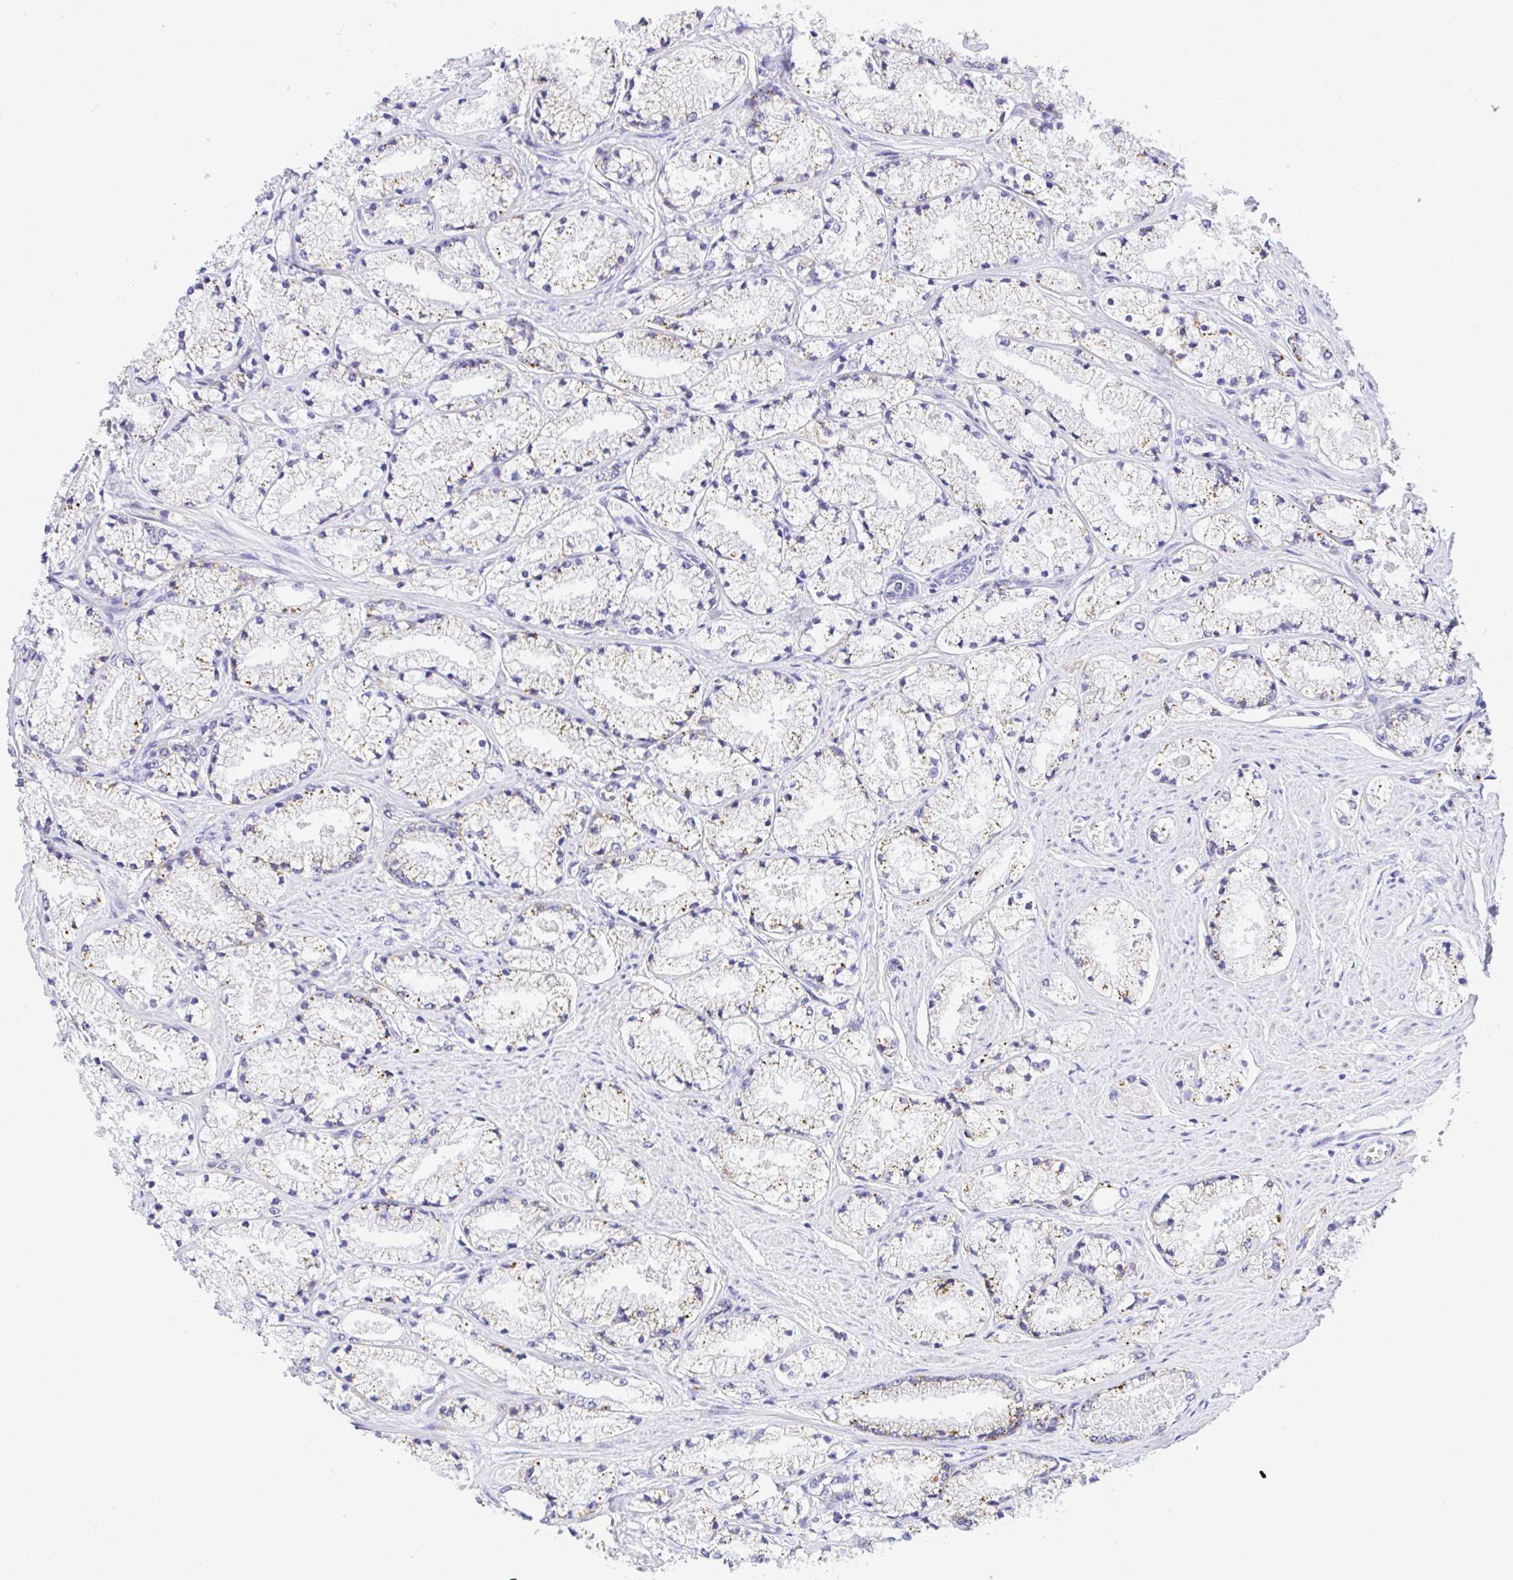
{"staining": {"intensity": "weak", "quantity": ">75%", "location": "cytoplasmic/membranous"}, "tissue": "prostate cancer", "cell_type": "Tumor cells", "image_type": "cancer", "snomed": [{"axis": "morphology", "description": "Adenocarcinoma, High grade"}, {"axis": "topography", "description": "Prostate"}], "caption": "Immunohistochemistry (IHC) (DAB (3,3'-diaminobenzidine)) staining of human prostate cancer (adenocarcinoma (high-grade)) shows weak cytoplasmic/membranous protein expression in approximately >75% of tumor cells. (Brightfield microscopy of DAB IHC at high magnification).", "gene": "SELENOV", "patient": {"sex": "male", "age": 63}}